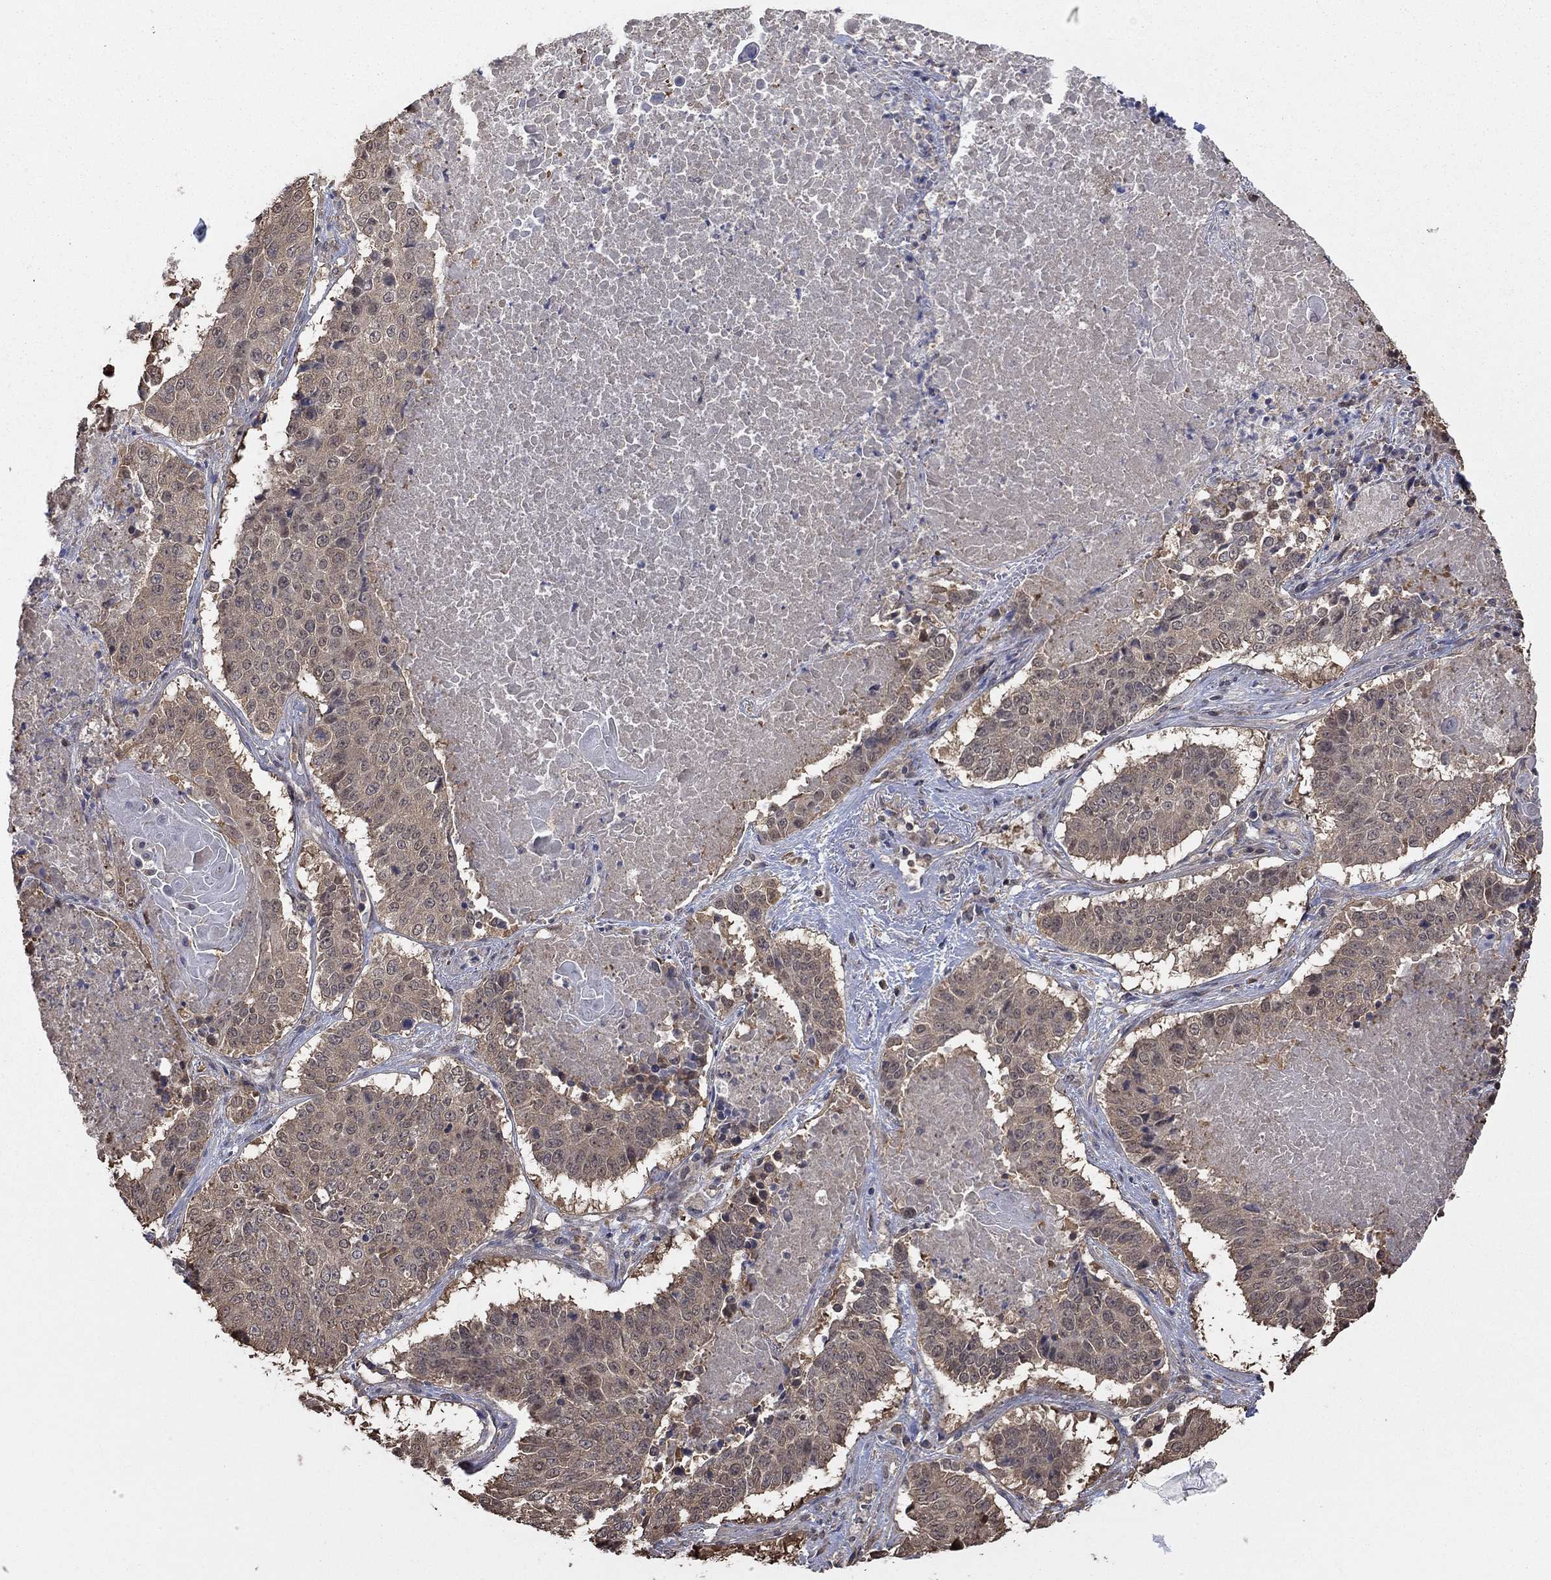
{"staining": {"intensity": "weak", "quantity": "25%-75%", "location": "cytoplasmic/membranous"}, "tissue": "lung cancer", "cell_type": "Tumor cells", "image_type": "cancer", "snomed": [{"axis": "morphology", "description": "Squamous cell carcinoma, NOS"}, {"axis": "topography", "description": "Lung"}], "caption": "This histopathology image demonstrates lung squamous cell carcinoma stained with immunohistochemistry (IHC) to label a protein in brown. The cytoplasmic/membranous of tumor cells show weak positivity for the protein. Nuclei are counter-stained blue.", "gene": "RNF114", "patient": {"sex": "male", "age": 64}}